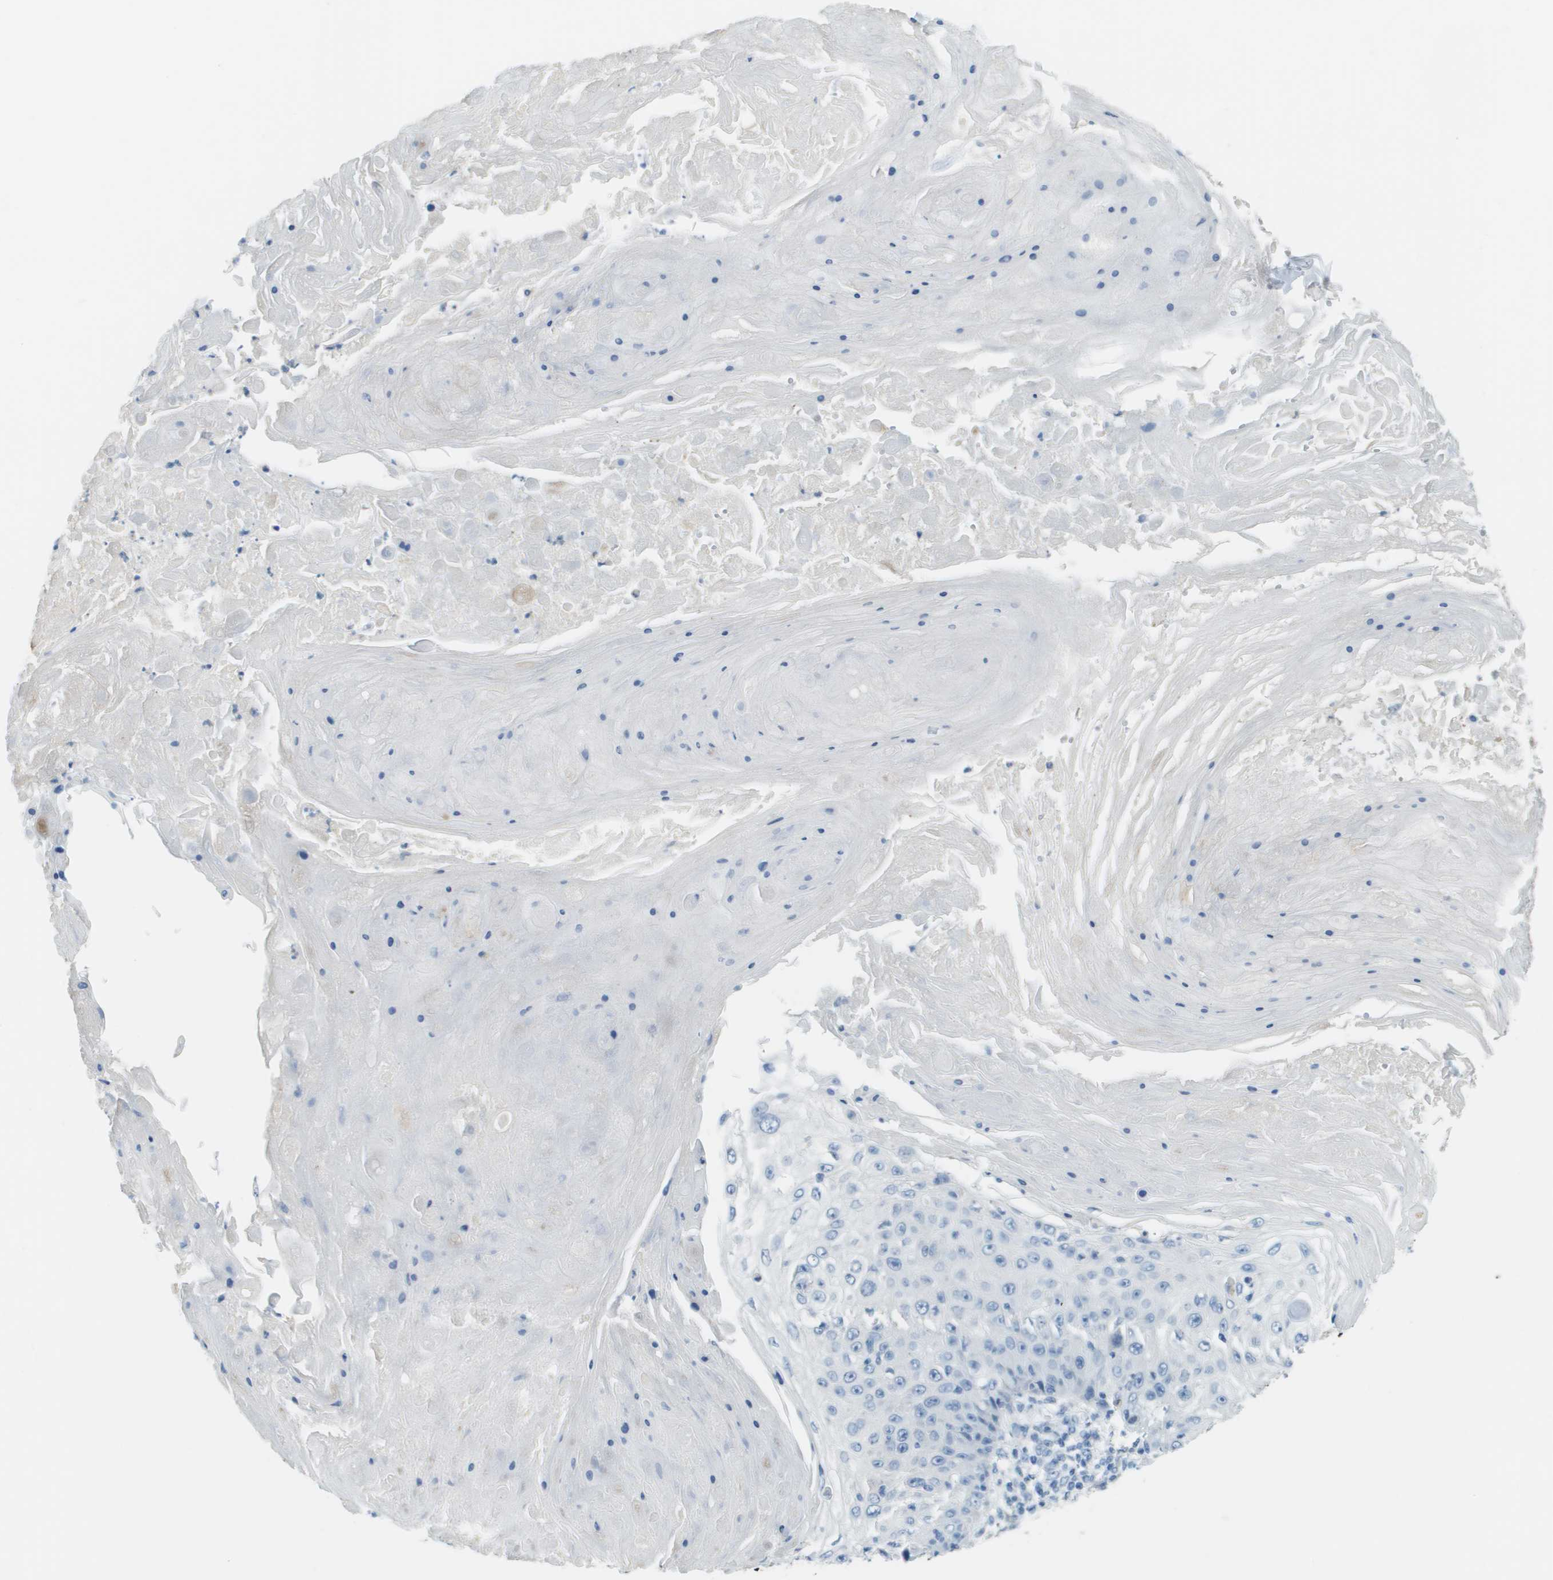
{"staining": {"intensity": "negative", "quantity": "none", "location": "none"}, "tissue": "skin cancer", "cell_type": "Tumor cells", "image_type": "cancer", "snomed": [{"axis": "morphology", "description": "Squamous cell carcinoma, NOS"}, {"axis": "topography", "description": "Skin"}], "caption": "Tumor cells show no significant staining in squamous cell carcinoma (skin).", "gene": "PTGDR2", "patient": {"sex": "male", "age": 86}}